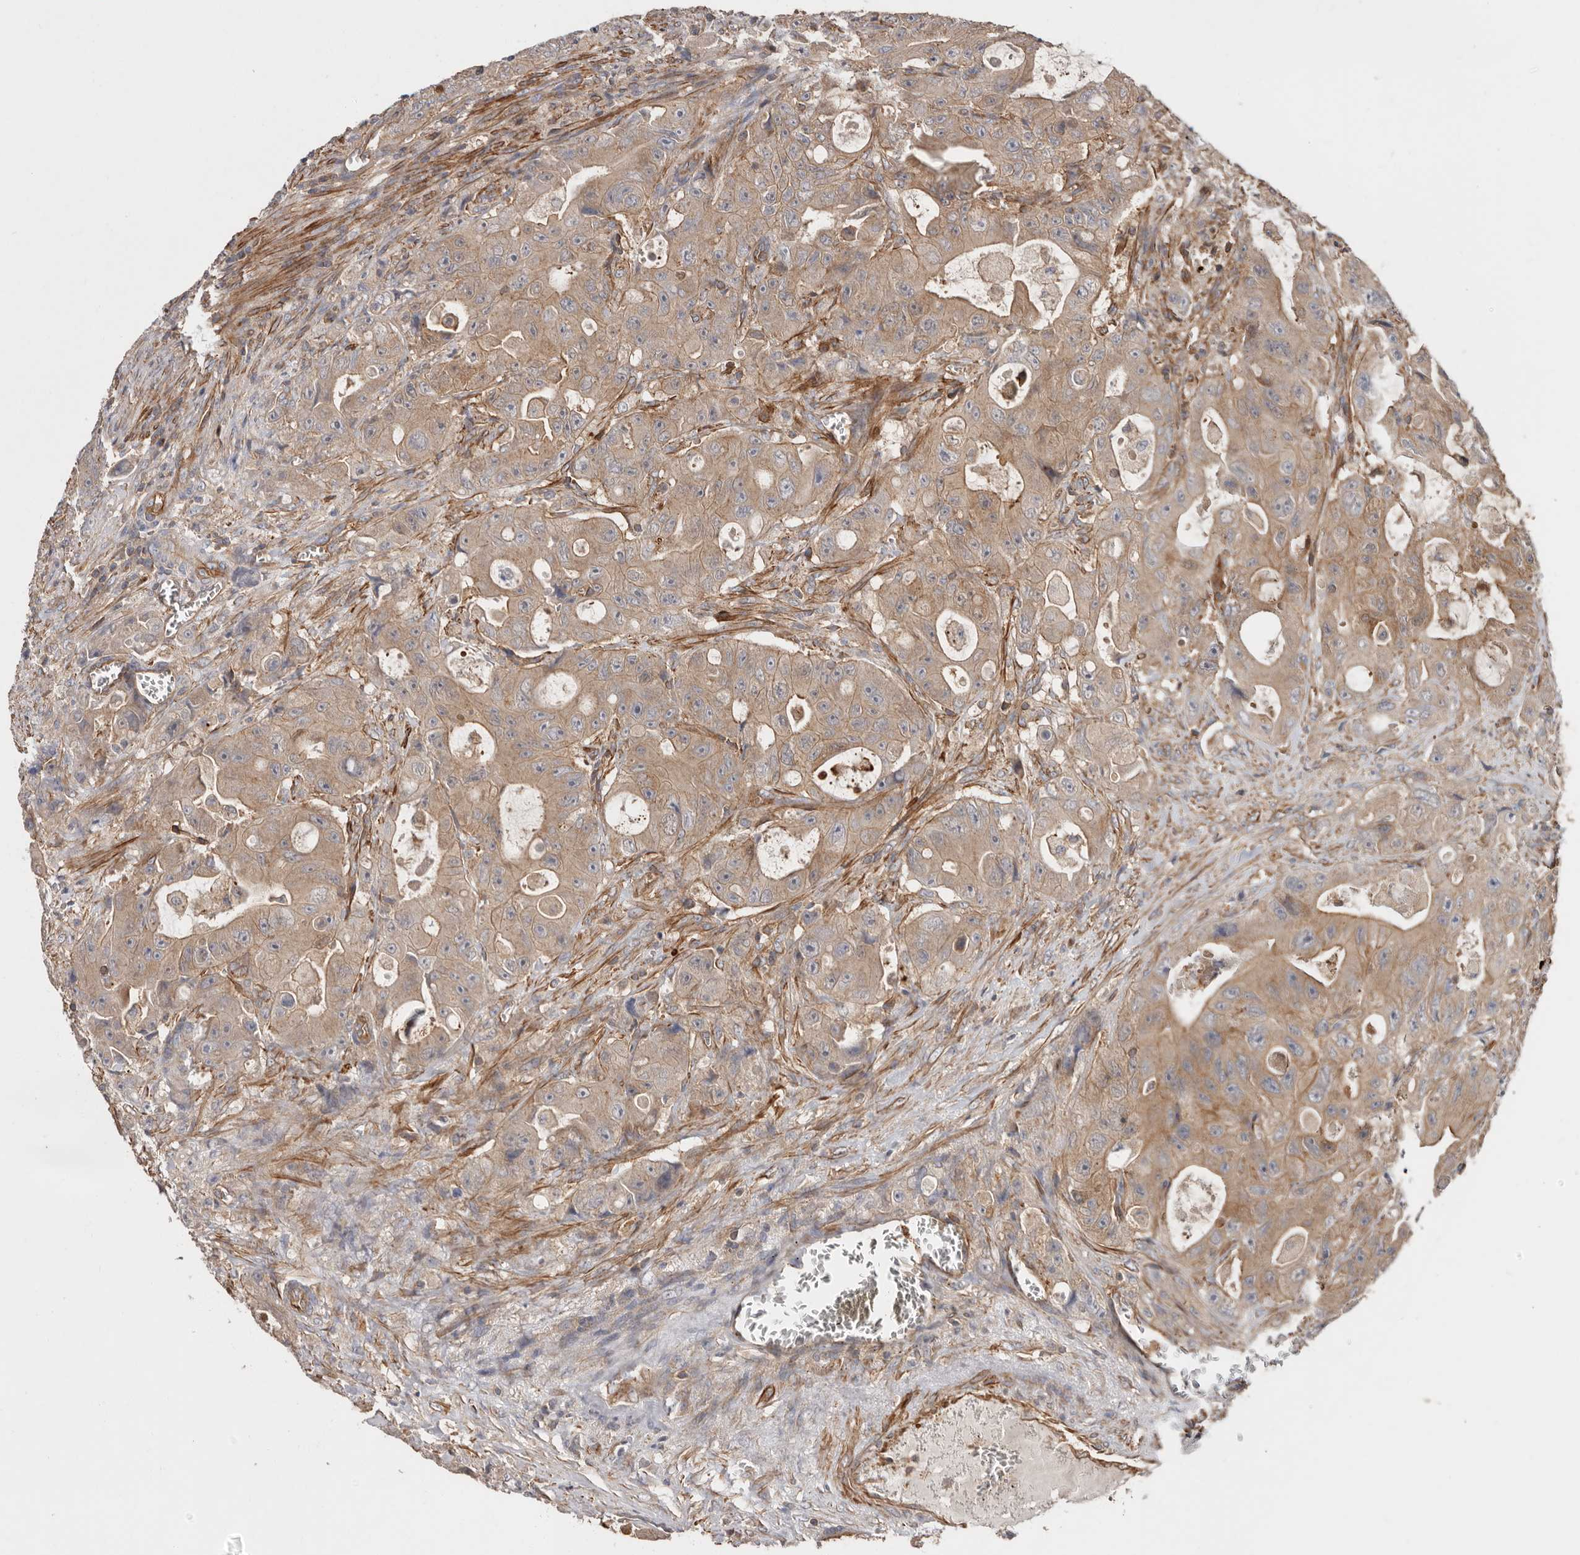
{"staining": {"intensity": "moderate", "quantity": ">75%", "location": "cytoplasmic/membranous"}, "tissue": "colorectal cancer", "cell_type": "Tumor cells", "image_type": "cancer", "snomed": [{"axis": "morphology", "description": "Adenocarcinoma, NOS"}, {"axis": "topography", "description": "Colon"}], "caption": "This image displays IHC staining of colorectal cancer, with medium moderate cytoplasmic/membranous expression in approximately >75% of tumor cells.", "gene": "TMC7", "patient": {"sex": "female", "age": 46}}